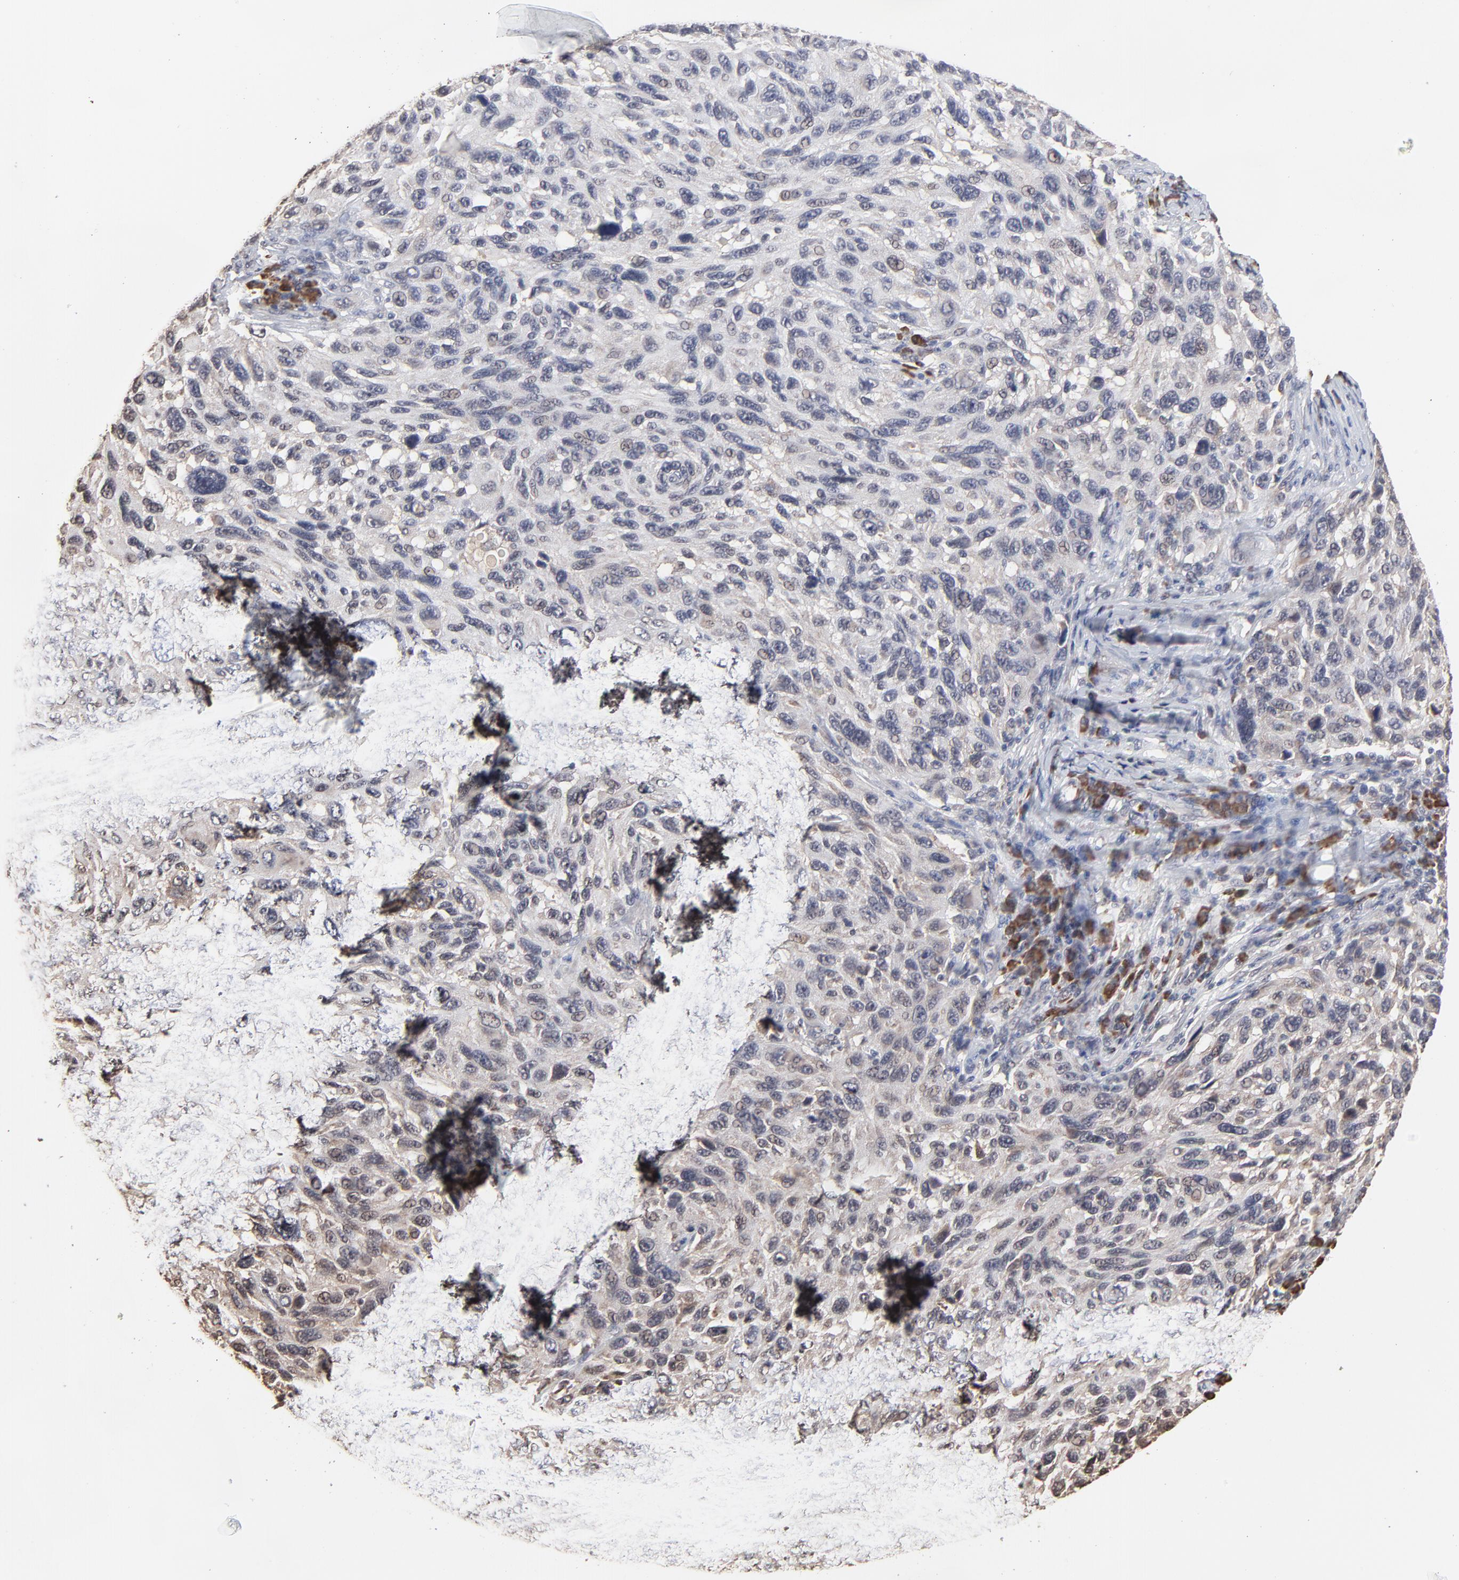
{"staining": {"intensity": "weak", "quantity": "25%-75%", "location": "cytoplasmic/membranous"}, "tissue": "melanoma", "cell_type": "Tumor cells", "image_type": "cancer", "snomed": [{"axis": "morphology", "description": "Malignant melanoma, NOS"}, {"axis": "topography", "description": "Skin"}], "caption": "Immunohistochemistry (IHC) (DAB) staining of melanoma exhibits weak cytoplasmic/membranous protein expression in about 25%-75% of tumor cells.", "gene": "CHM", "patient": {"sex": "male", "age": 53}}